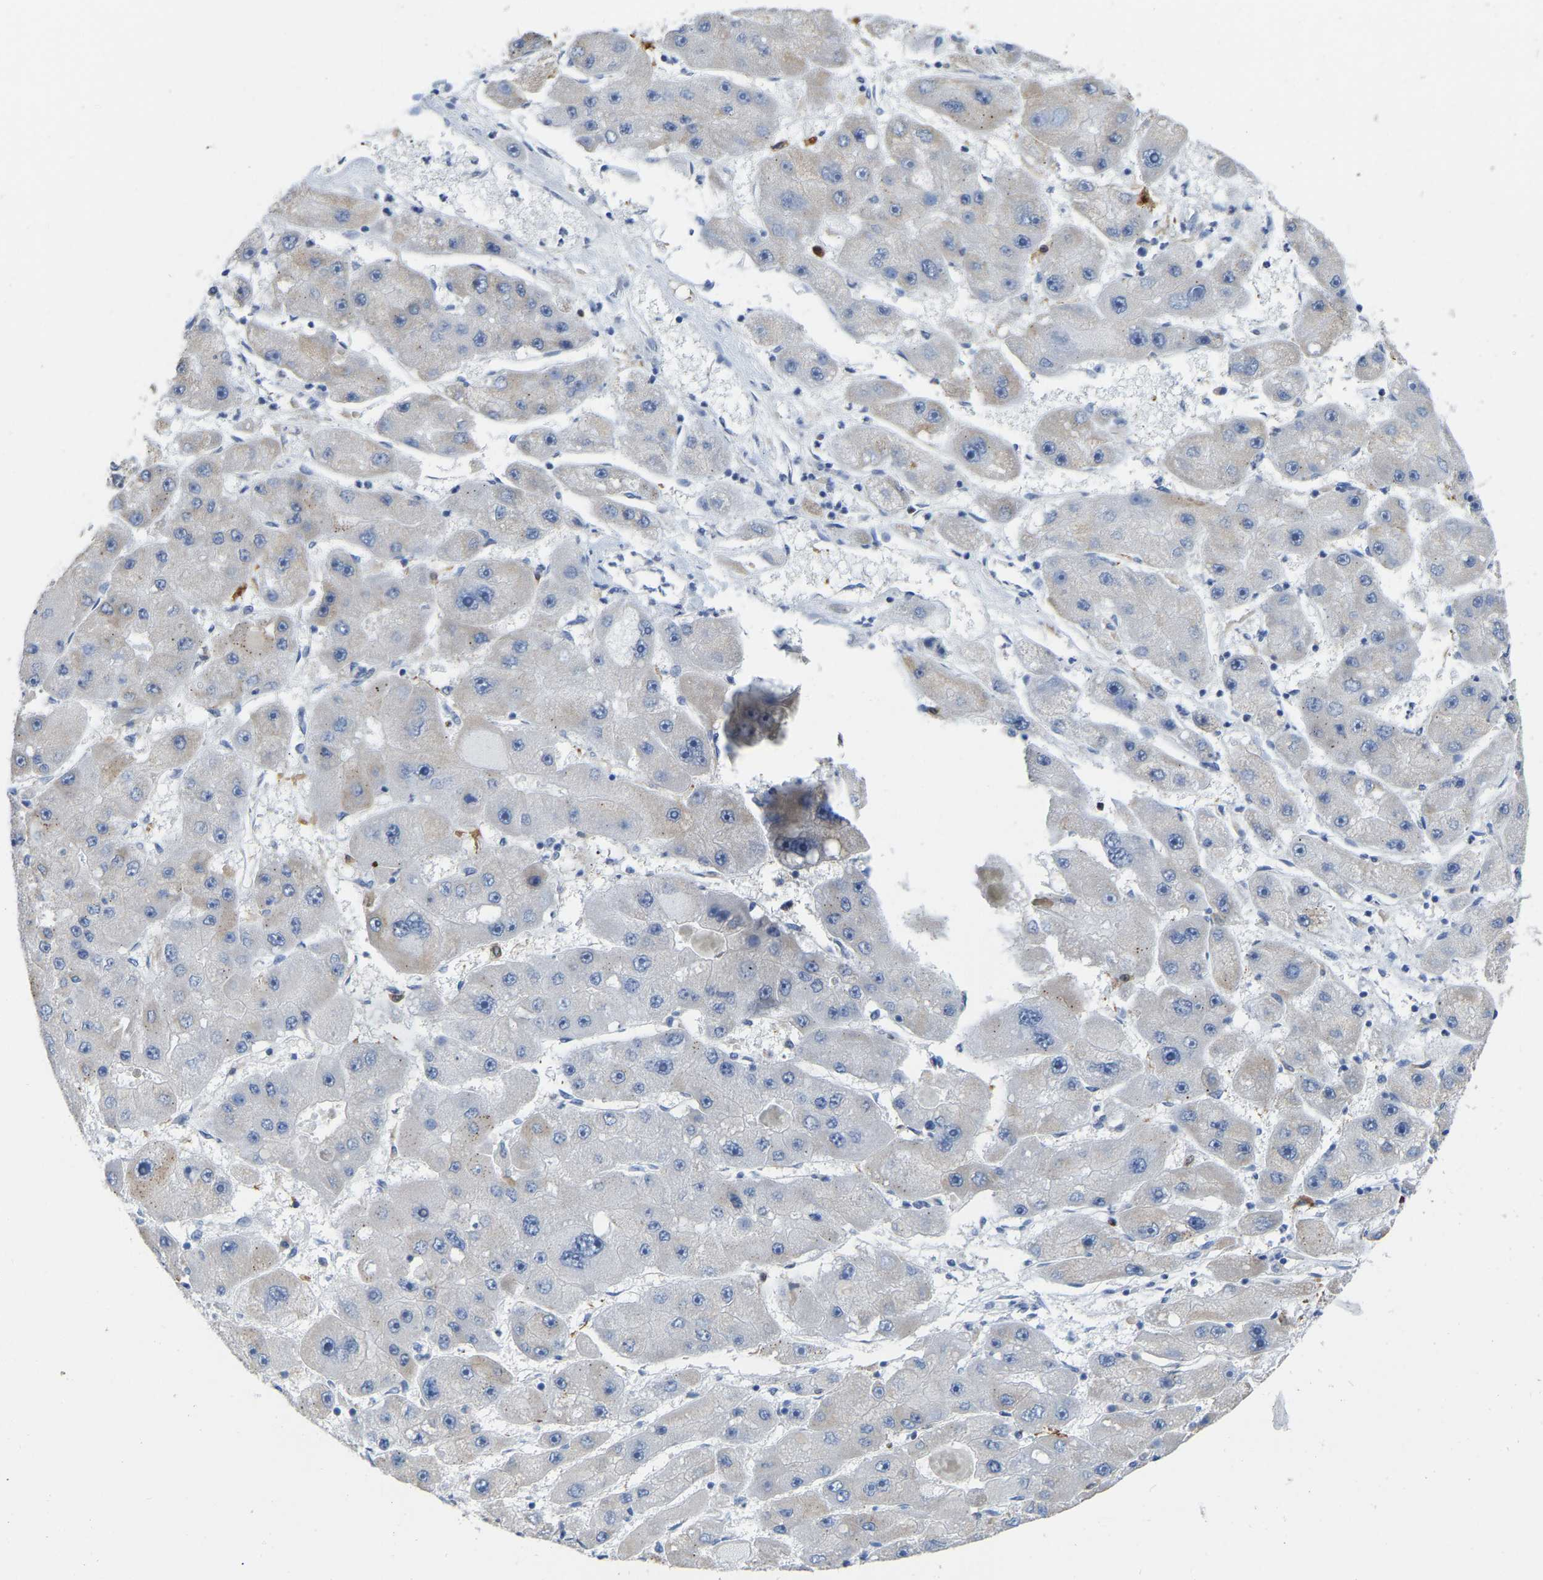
{"staining": {"intensity": "negative", "quantity": "none", "location": "none"}, "tissue": "liver cancer", "cell_type": "Tumor cells", "image_type": "cancer", "snomed": [{"axis": "morphology", "description": "Carcinoma, Hepatocellular, NOS"}, {"axis": "topography", "description": "Liver"}], "caption": "Protein analysis of liver cancer reveals no significant staining in tumor cells.", "gene": "ULBP2", "patient": {"sex": "female", "age": 61}}